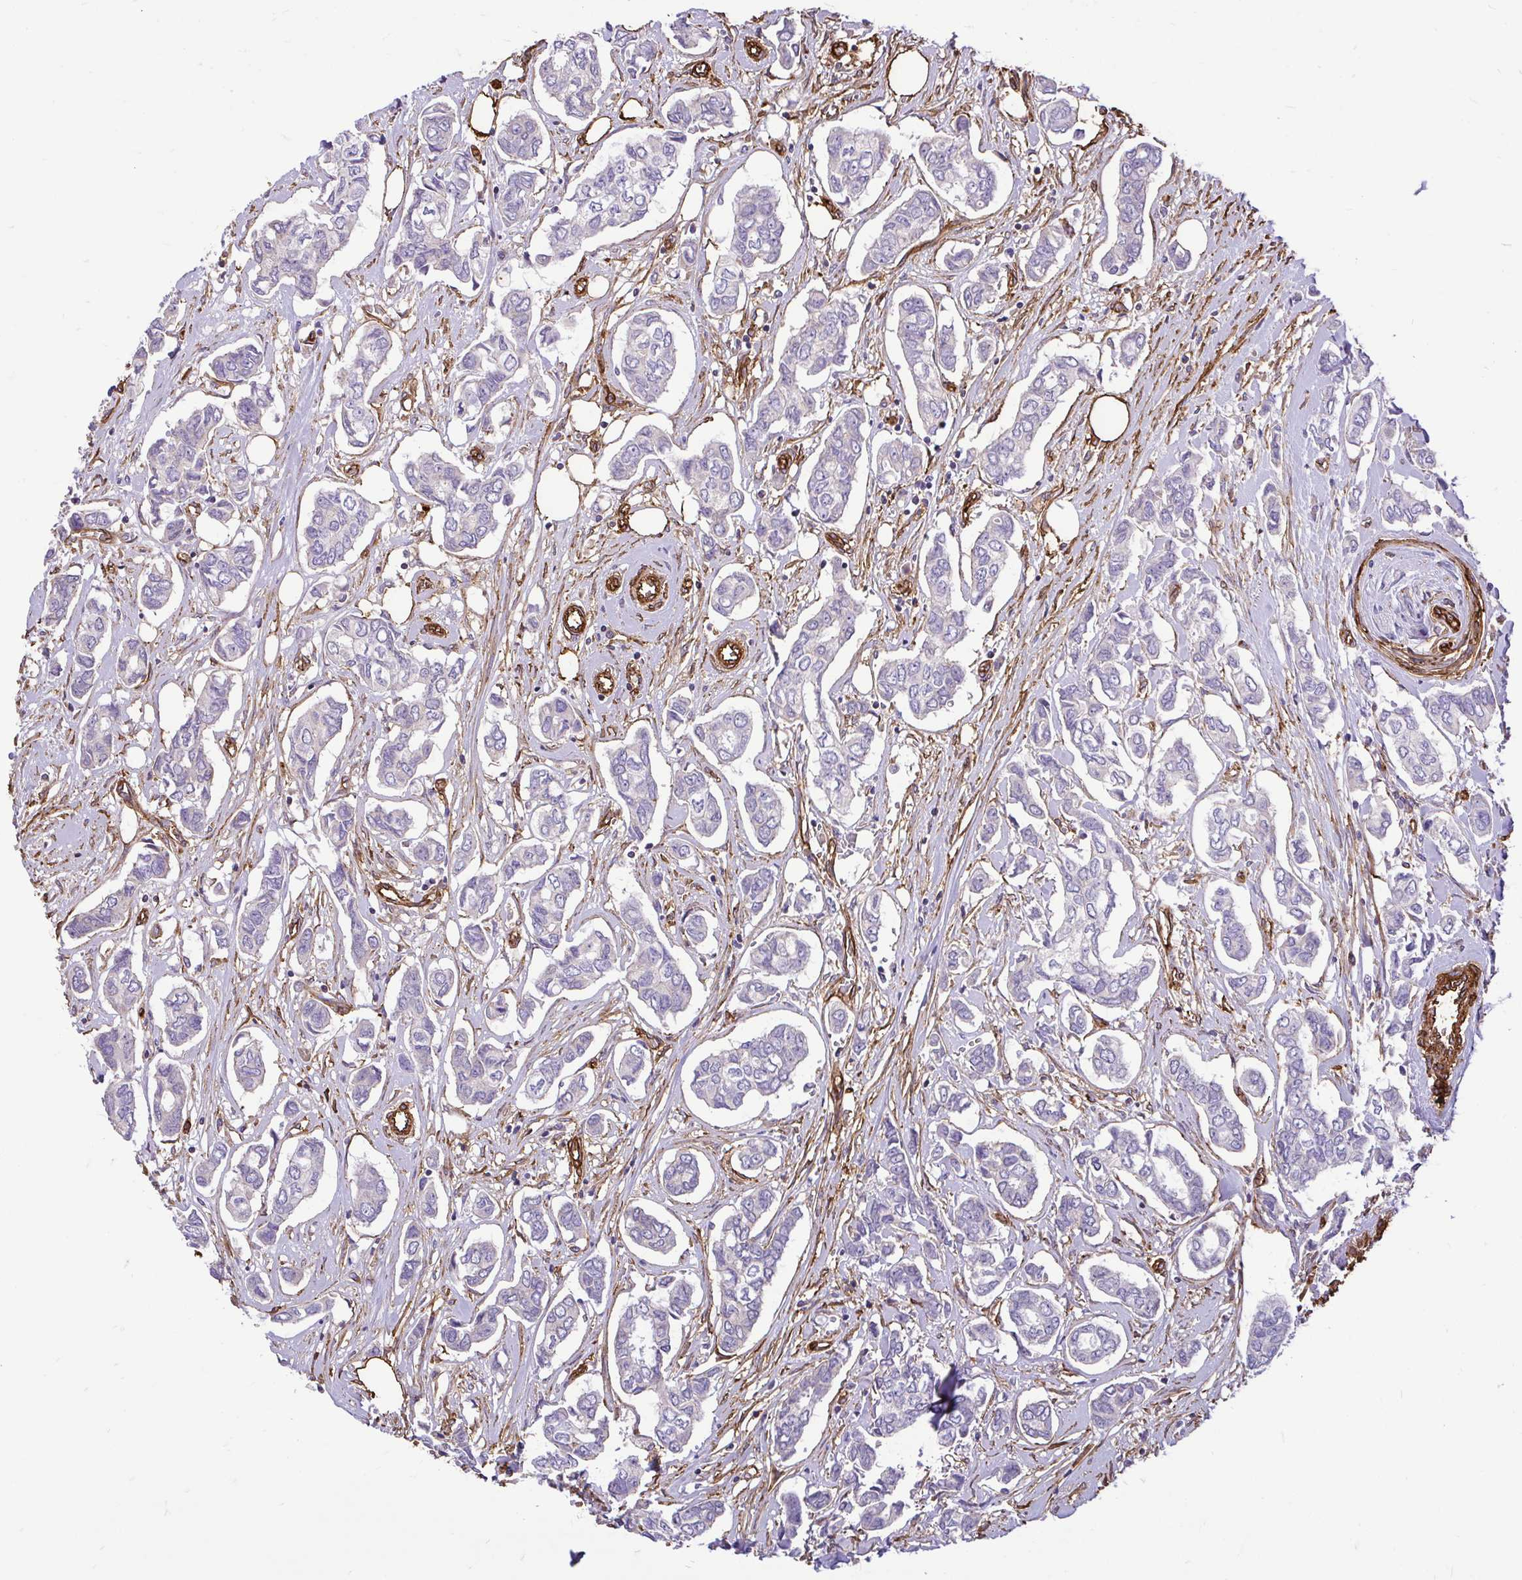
{"staining": {"intensity": "negative", "quantity": "none", "location": "none"}, "tissue": "breast cancer", "cell_type": "Tumor cells", "image_type": "cancer", "snomed": [{"axis": "morphology", "description": "Duct carcinoma"}, {"axis": "topography", "description": "Breast"}], "caption": "Human breast intraductal carcinoma stained for a protein using immunohistochemistry exhibits no staining in tumor cells.", "gene": "PTPRK", "patient": {"sex": "female", "age": 73}}